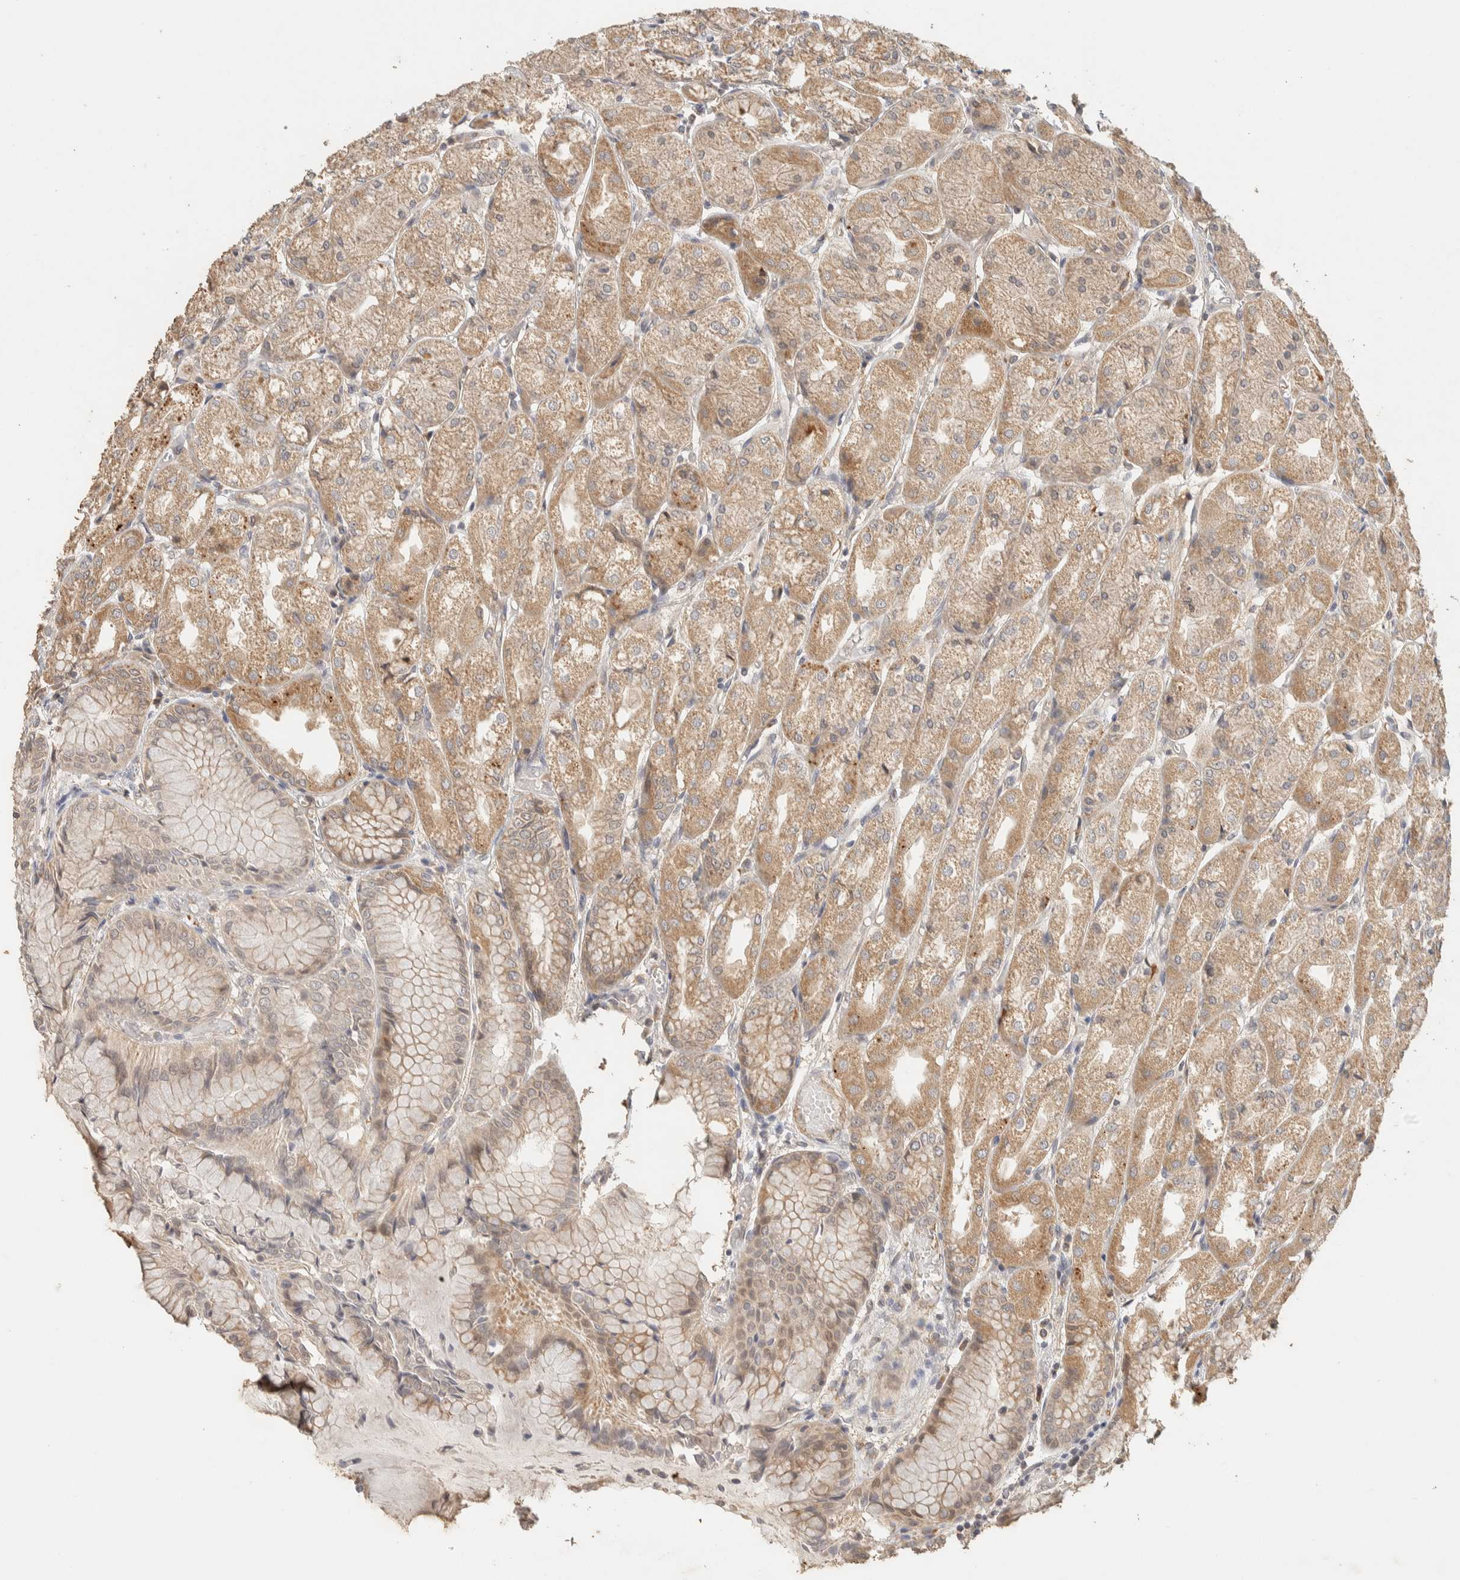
{"staining": {"intensity": "moderate", "quantity": ">75%", "location": "cytoplasmic/membranous"}, "tissue": "stomach", "cell_type": "Glandular cells", "image_type": "normal", "snomed": [{"axis": "morphology", "description": "Normal tissue, NOS"}, {"axis": "topography", "description": "Stomach, upper"}], "caption": "Protein staining displays moderate cytoplasmic/membranous staining in about >75% of glandular cells in unremarkable stomach. (DAB (3,3'-diaminobenzidine) = brown stain, brightfield microscopy at high magnification).", "gene": "ITPA", "patient": {"sex": "male", "age": 72}}